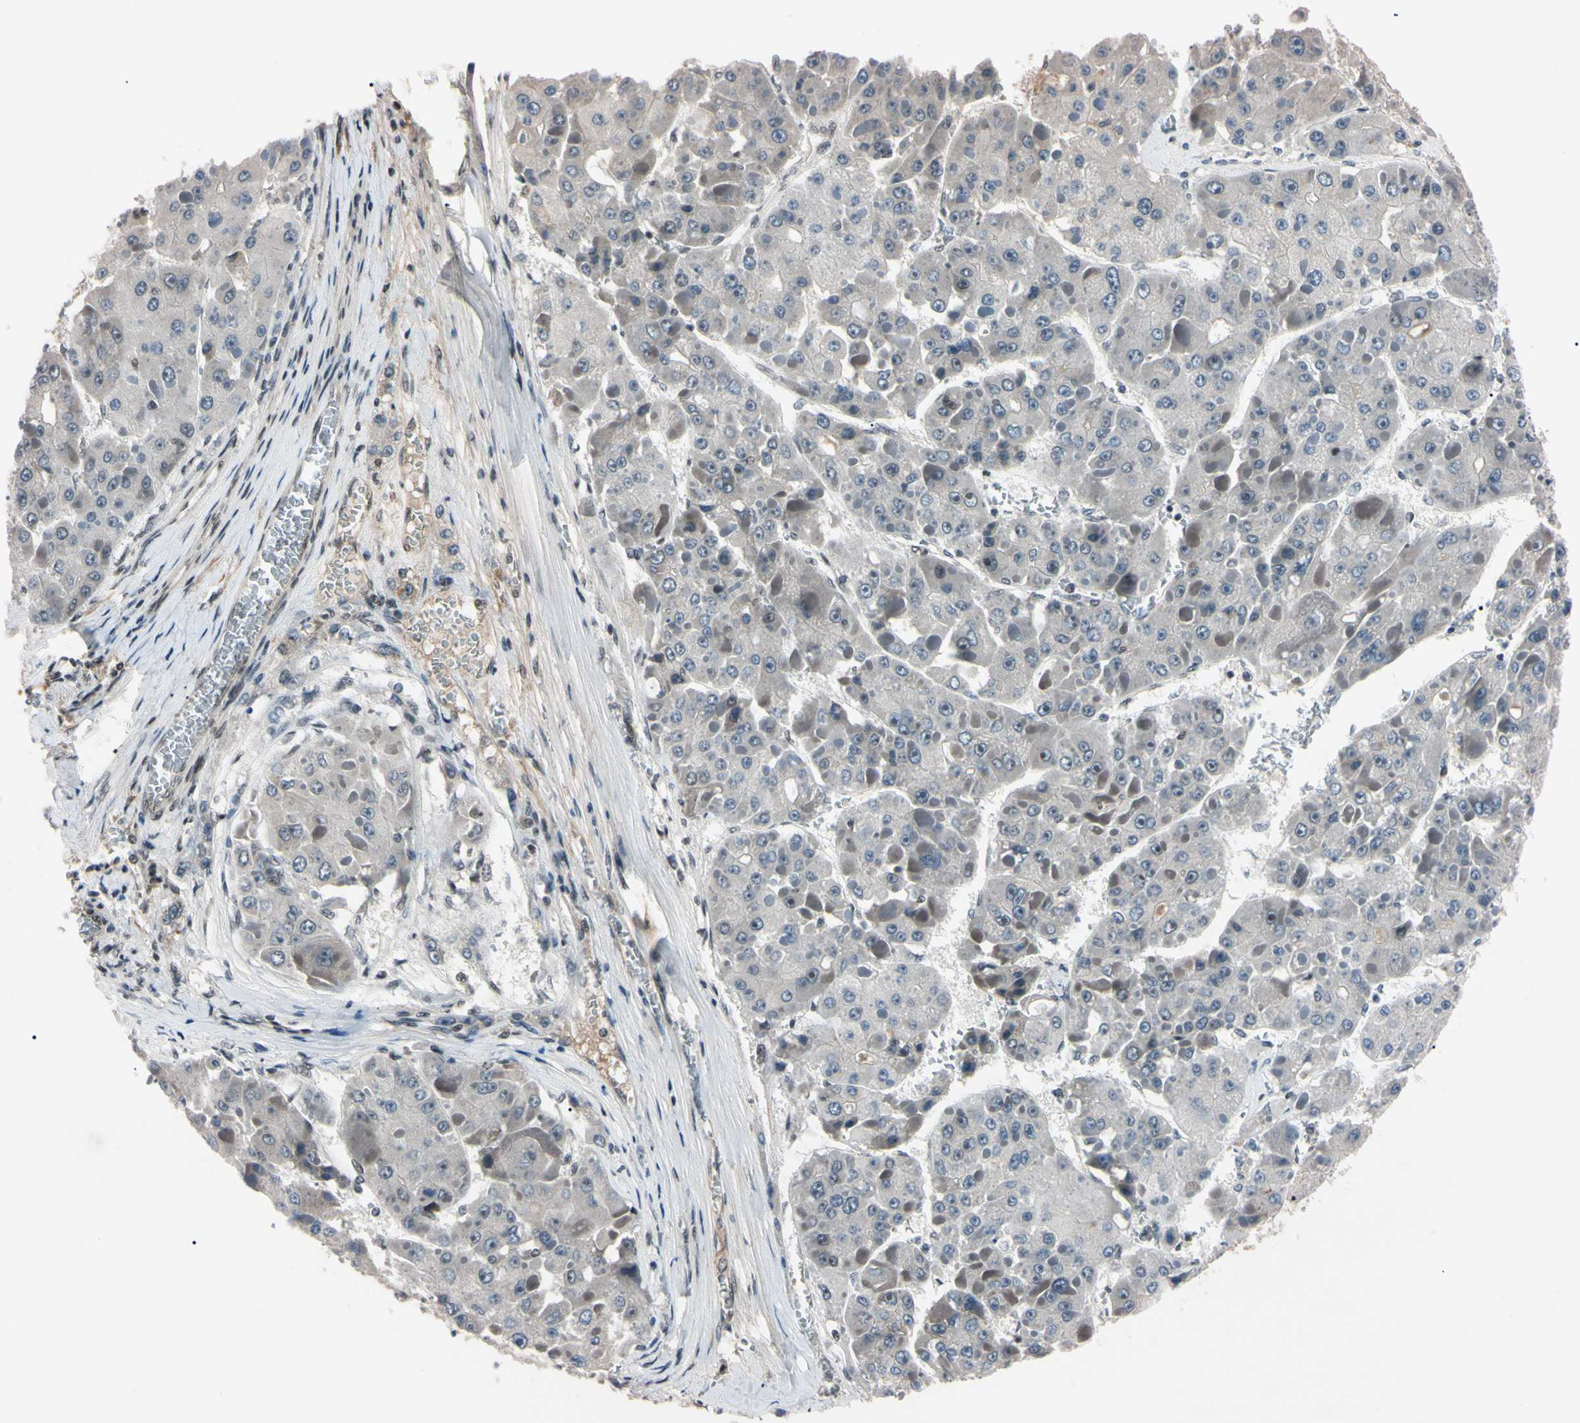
{"staining": {"intensity": "negative", "quantity": "none", "location": "none"}, "tissue": "liver cancer", "cell_type": "Tumor cells", "image_type": "cancer", "snomed": [{"axis": "morphology", "description": "Carcinoma, Hepatocellular, NOS"}, {"axis": "topography", "description": "Liver"}], "caption": "This is an immunohistochemistry (IHC) histopathology image of human liver hepatocellular carcinoma. There is no staining in tumor cells.", "gene": "YY1", "patient": {"sex": "female", "age": 73}}